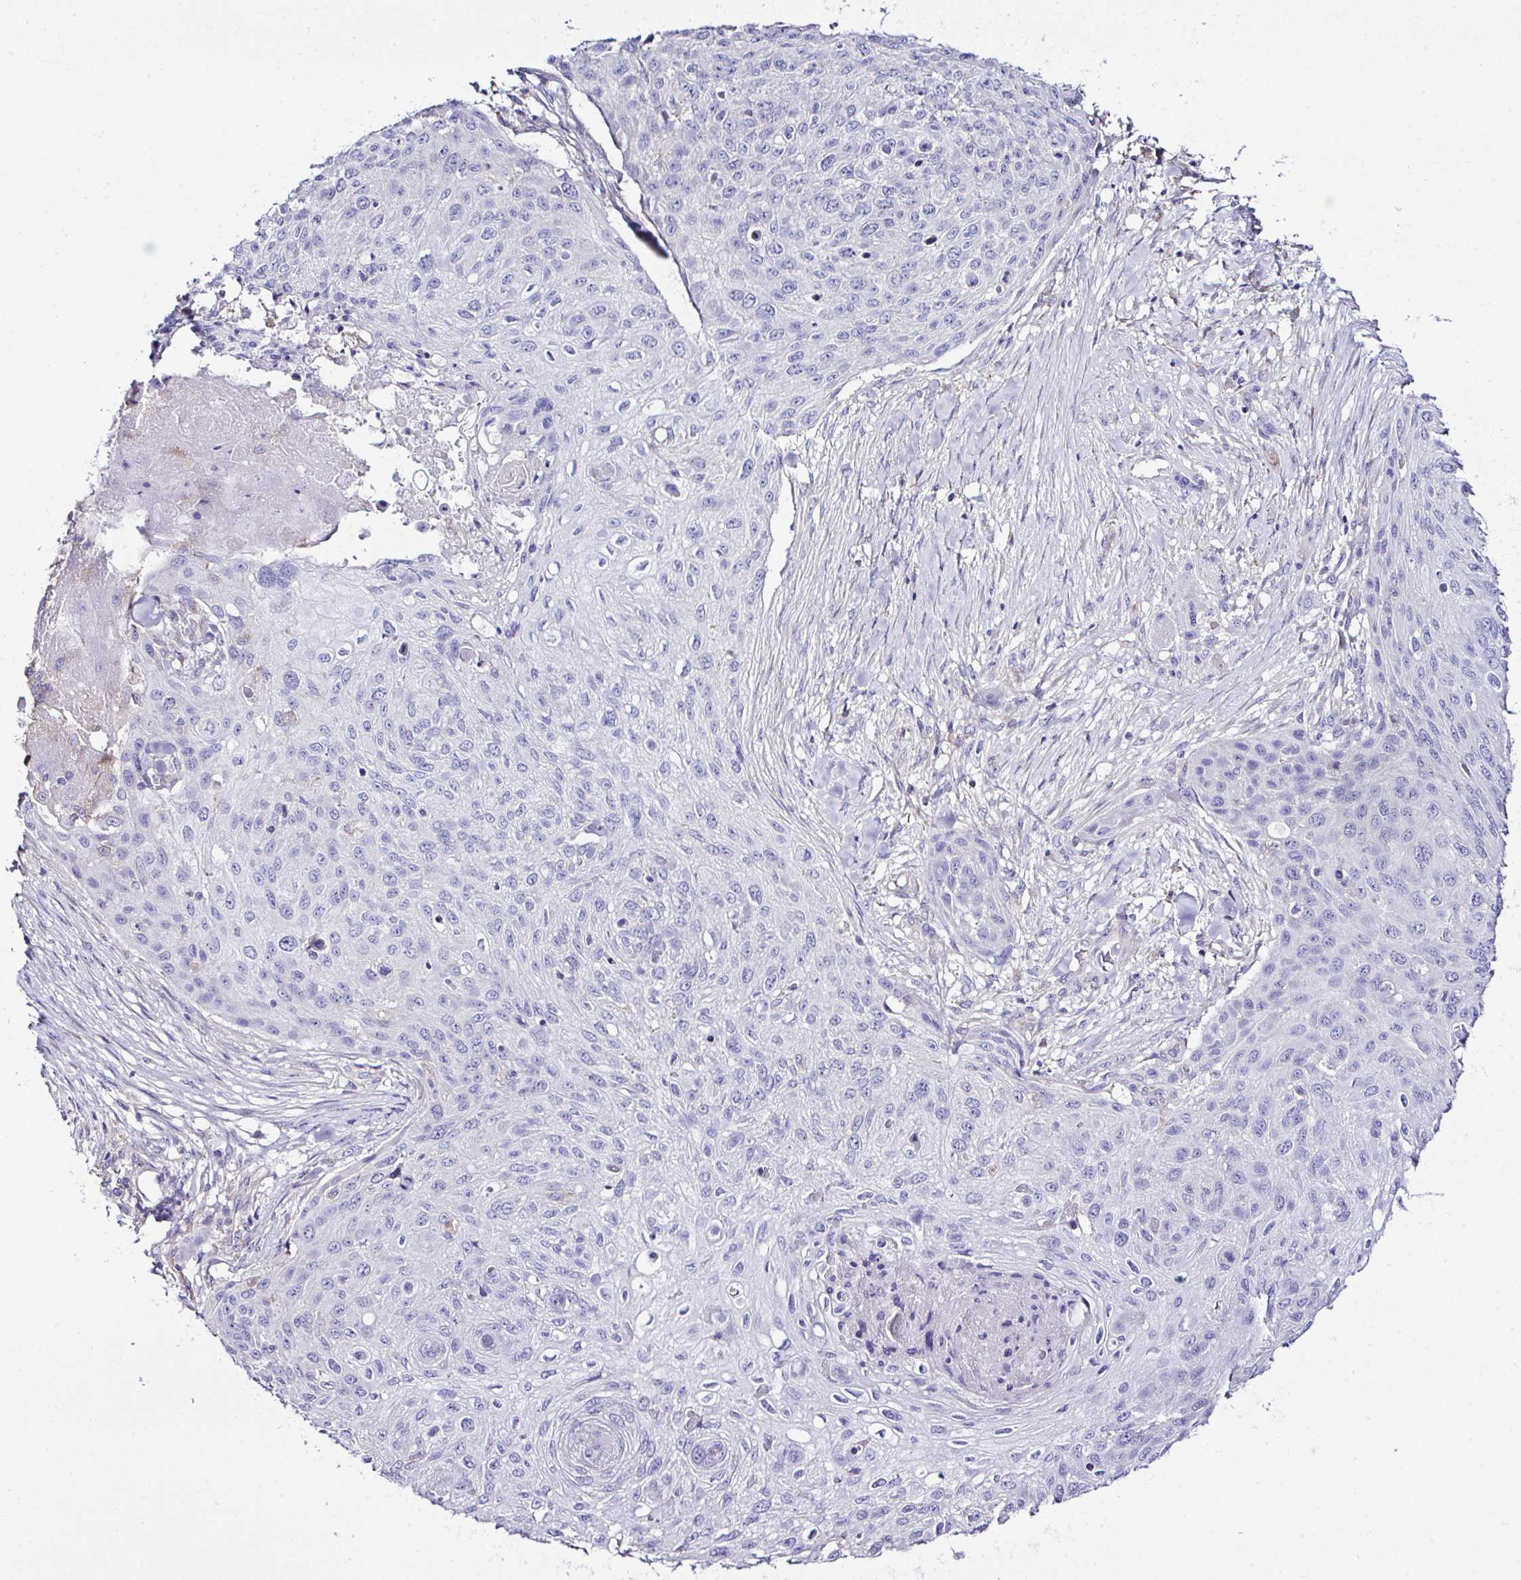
{"staining": {"intensity": "negative", "quantity": "none", "location": "none"}, "tissue": "skin cancer", "cell_type": "Tumor cells", "image_type": "cancer", "snomed": [{"axis": "morphology", "description": "Squamous cell carcinoma, NOS"}, {"axis": "topography", "description": "Skin"}], "caption": "Human skin cancer (squamous cell carcinoma) stained for a protein using immunohistochemistry reveals no positivity in tumor cells.", "gene": "OR4P4", "patient": {"sex": "female", "age": 87}}